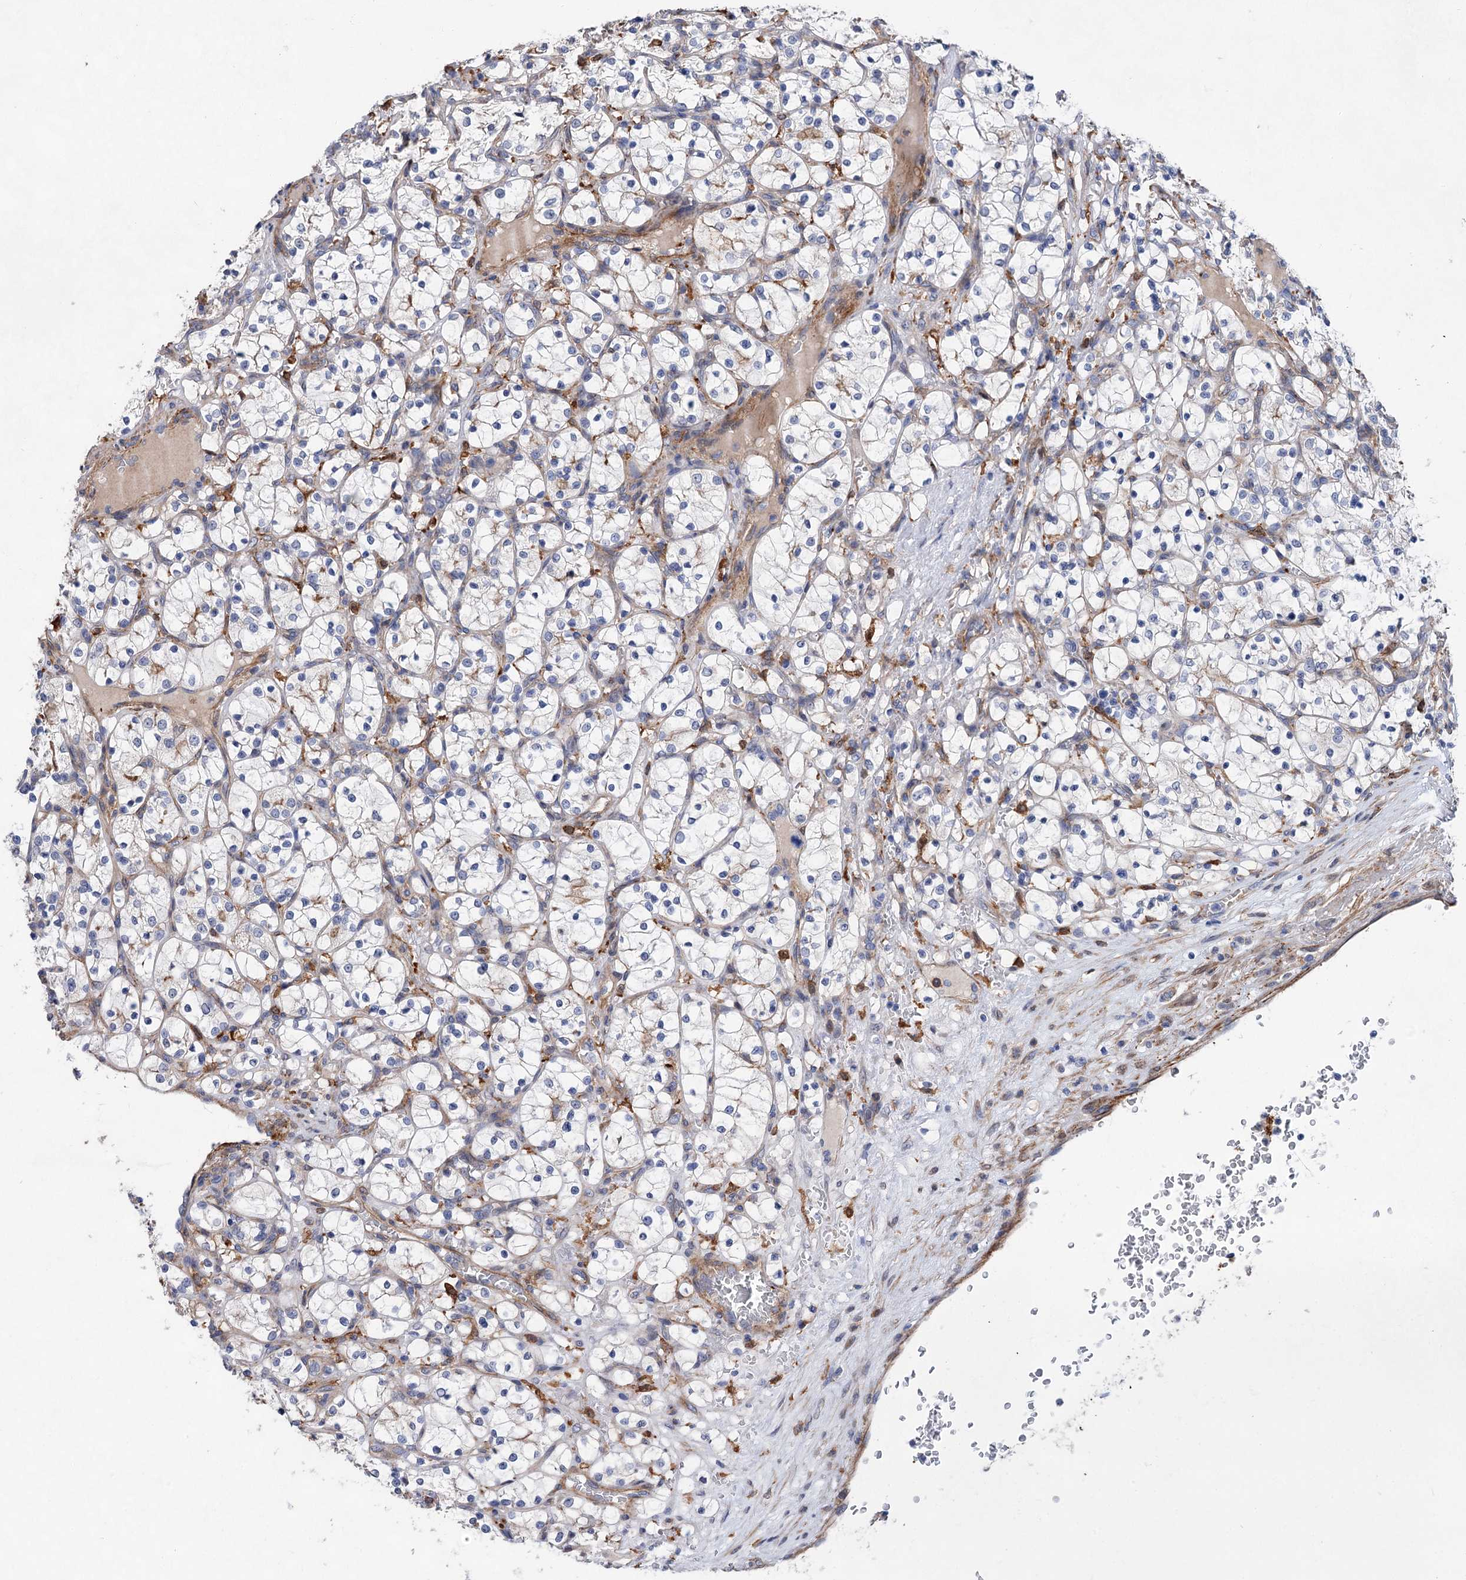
{"staining": {"intensity": "negative", "quantity": "none", "location": "none"}, "tissue": "renal cancer", "cell_type": "Tumor cells", "image_type": "cancer", "snomed": [{"axis": "morphology", "description": "Adenocarcinoma, NOS"}, {"axis": "topography", "description": "Kidney"}], "caption": "IHC image of neoplastic tissue: renal adenocarcinoma stained with DAB demonstrates no significant protein staining in tumor cells. (DAB immunohistochemistry, high magnification).", "gene": "TMTC3", "patient": {"sex": "female", "age": 69}}